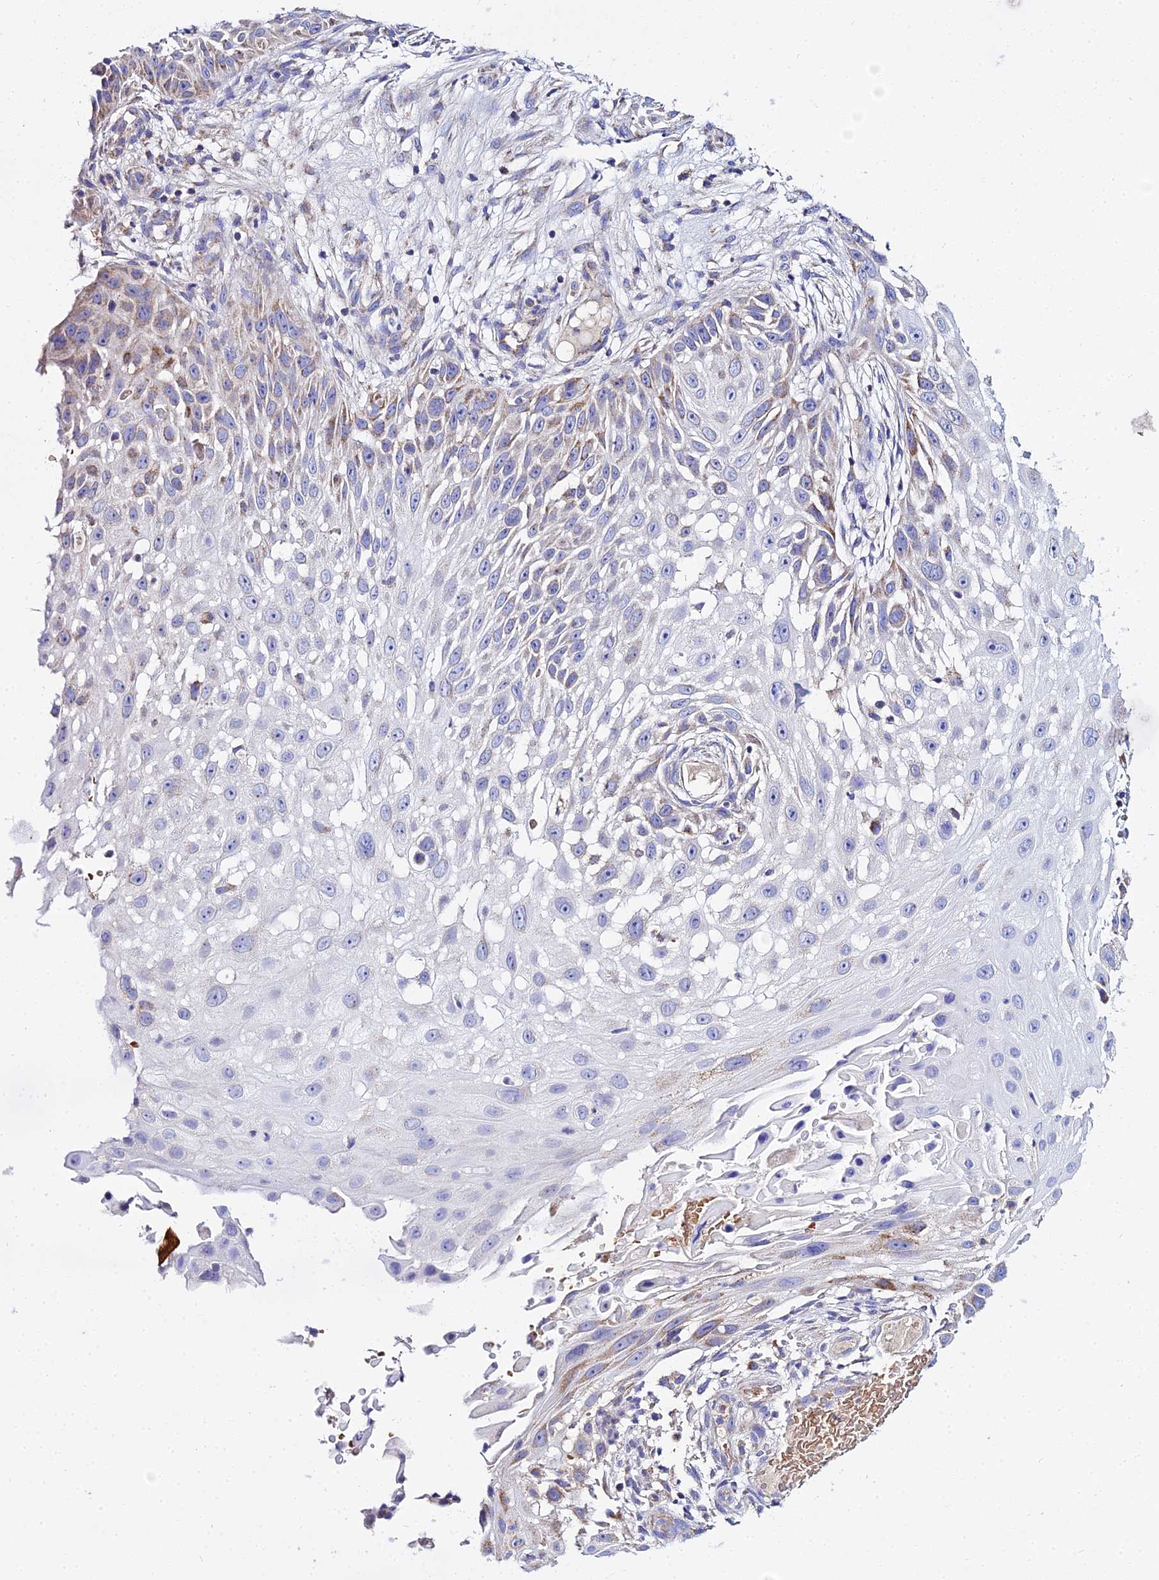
{"staining": {"intensity": "weak", "quantity": "<25%", "location": "cytoplasmic/membranous"}, "tissue": "skin cancer", "cell_type": "Tumor cells", "image_type": "cancer", "snomed": [{"axis": "morphology", "description": "Squamous cell carcinoma, NOS"}, {"axis": "topography", "description": "Skin"}], "caption": "Tumor cells are negative for brown protein staining in skin cancer (squamous cell carcinoma).", "gene": "TYW5", "patient": {"sex": "female", "age": 44}}